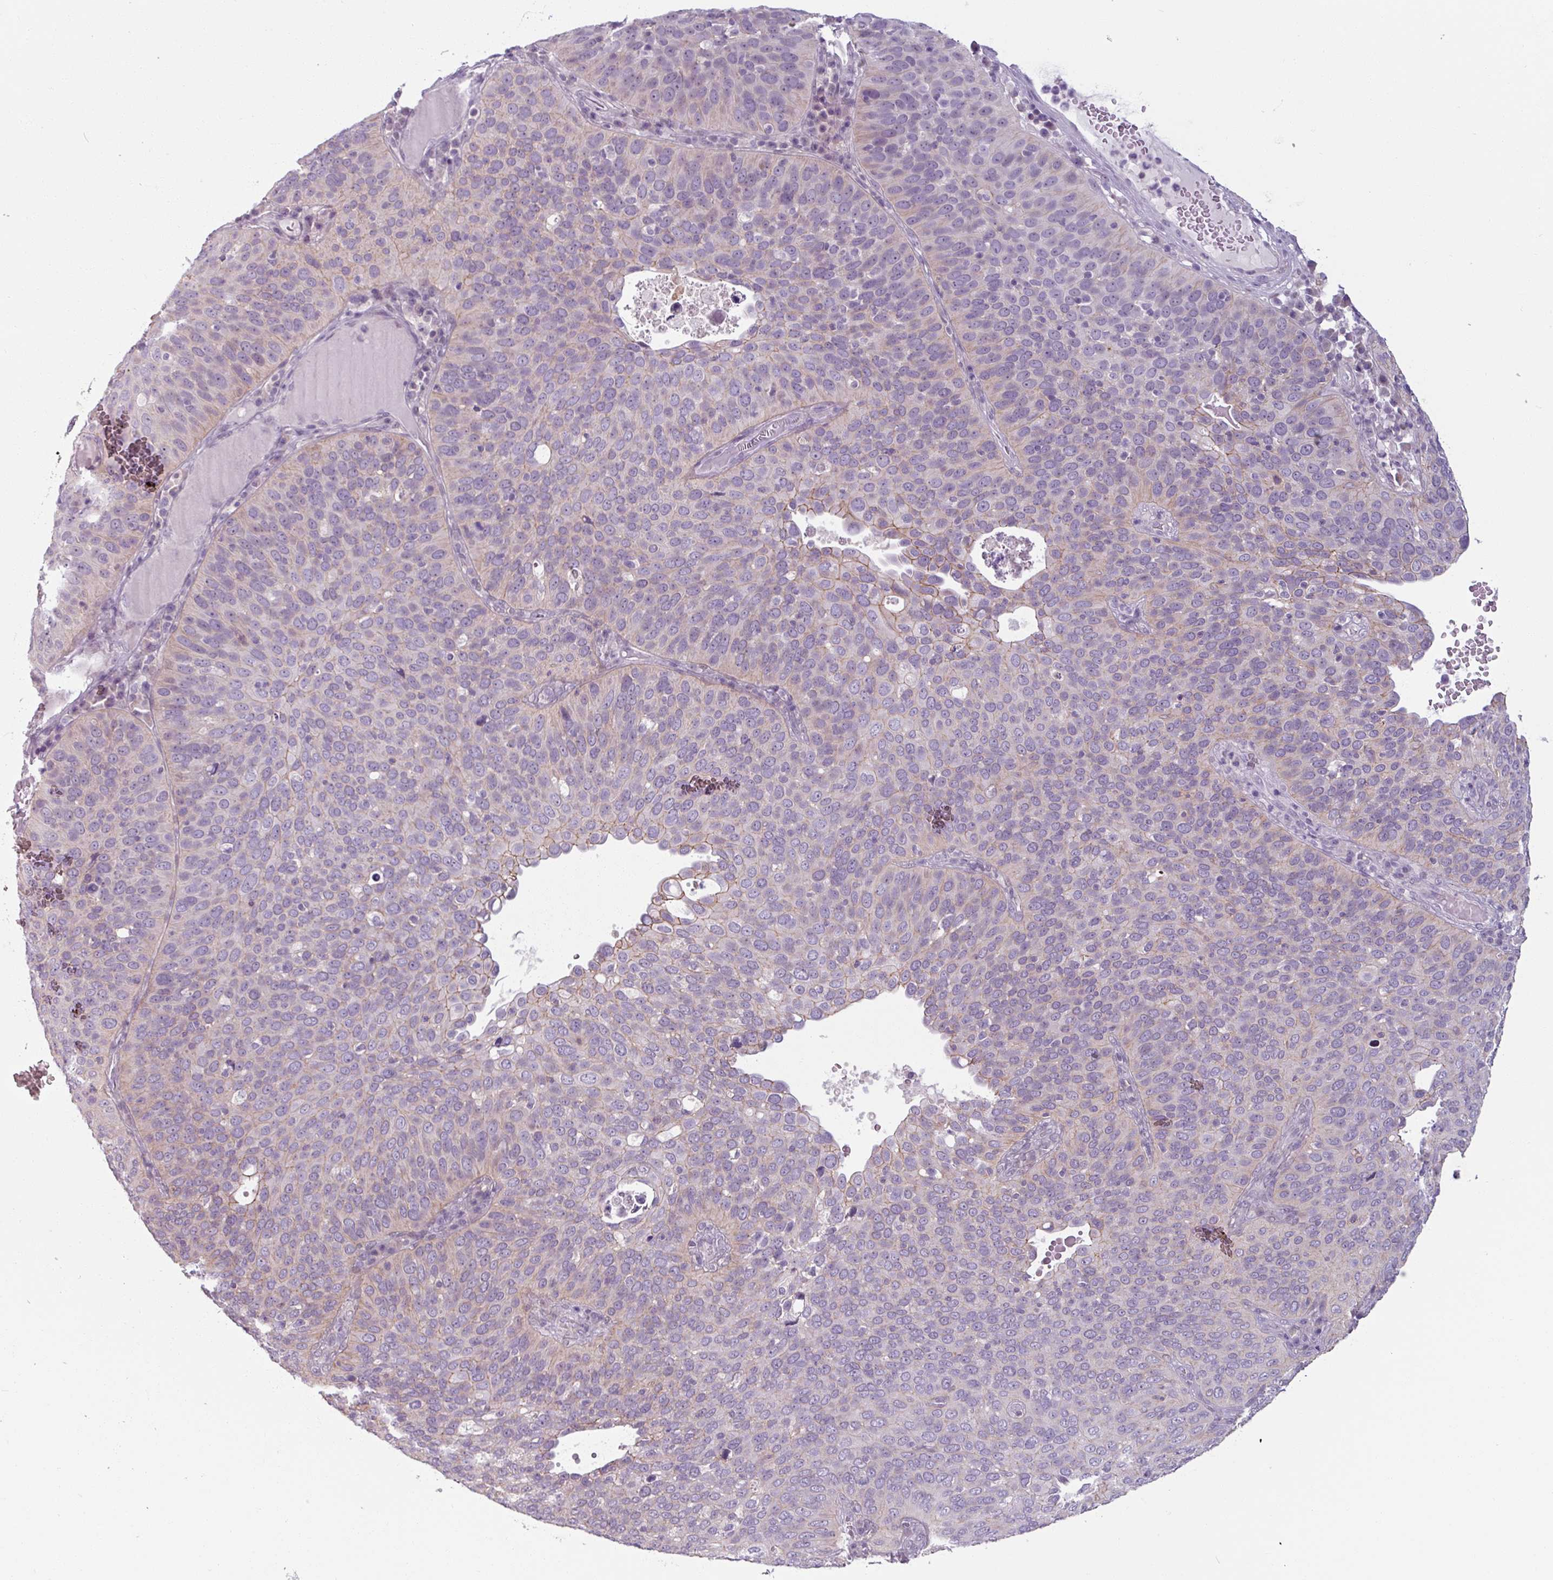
{"staining": {"intensity": "negative", "quantity": "none", "location": "none"}, "tissue": "cervical cancer", "cell_type": "Tumor cells", "image_type": "cancer", "snomed": [{"axis": "morphology", "description": "Squamous cell carcinoma, NOS"}, {"axis": "topography", "description": "Cervix"}], "caption": "There is no significant expression in tumor cells of squamous cell carcinoma (cervical).", "gene": "PNMA6A", "patient": {"sex": "female", "age": 36}}